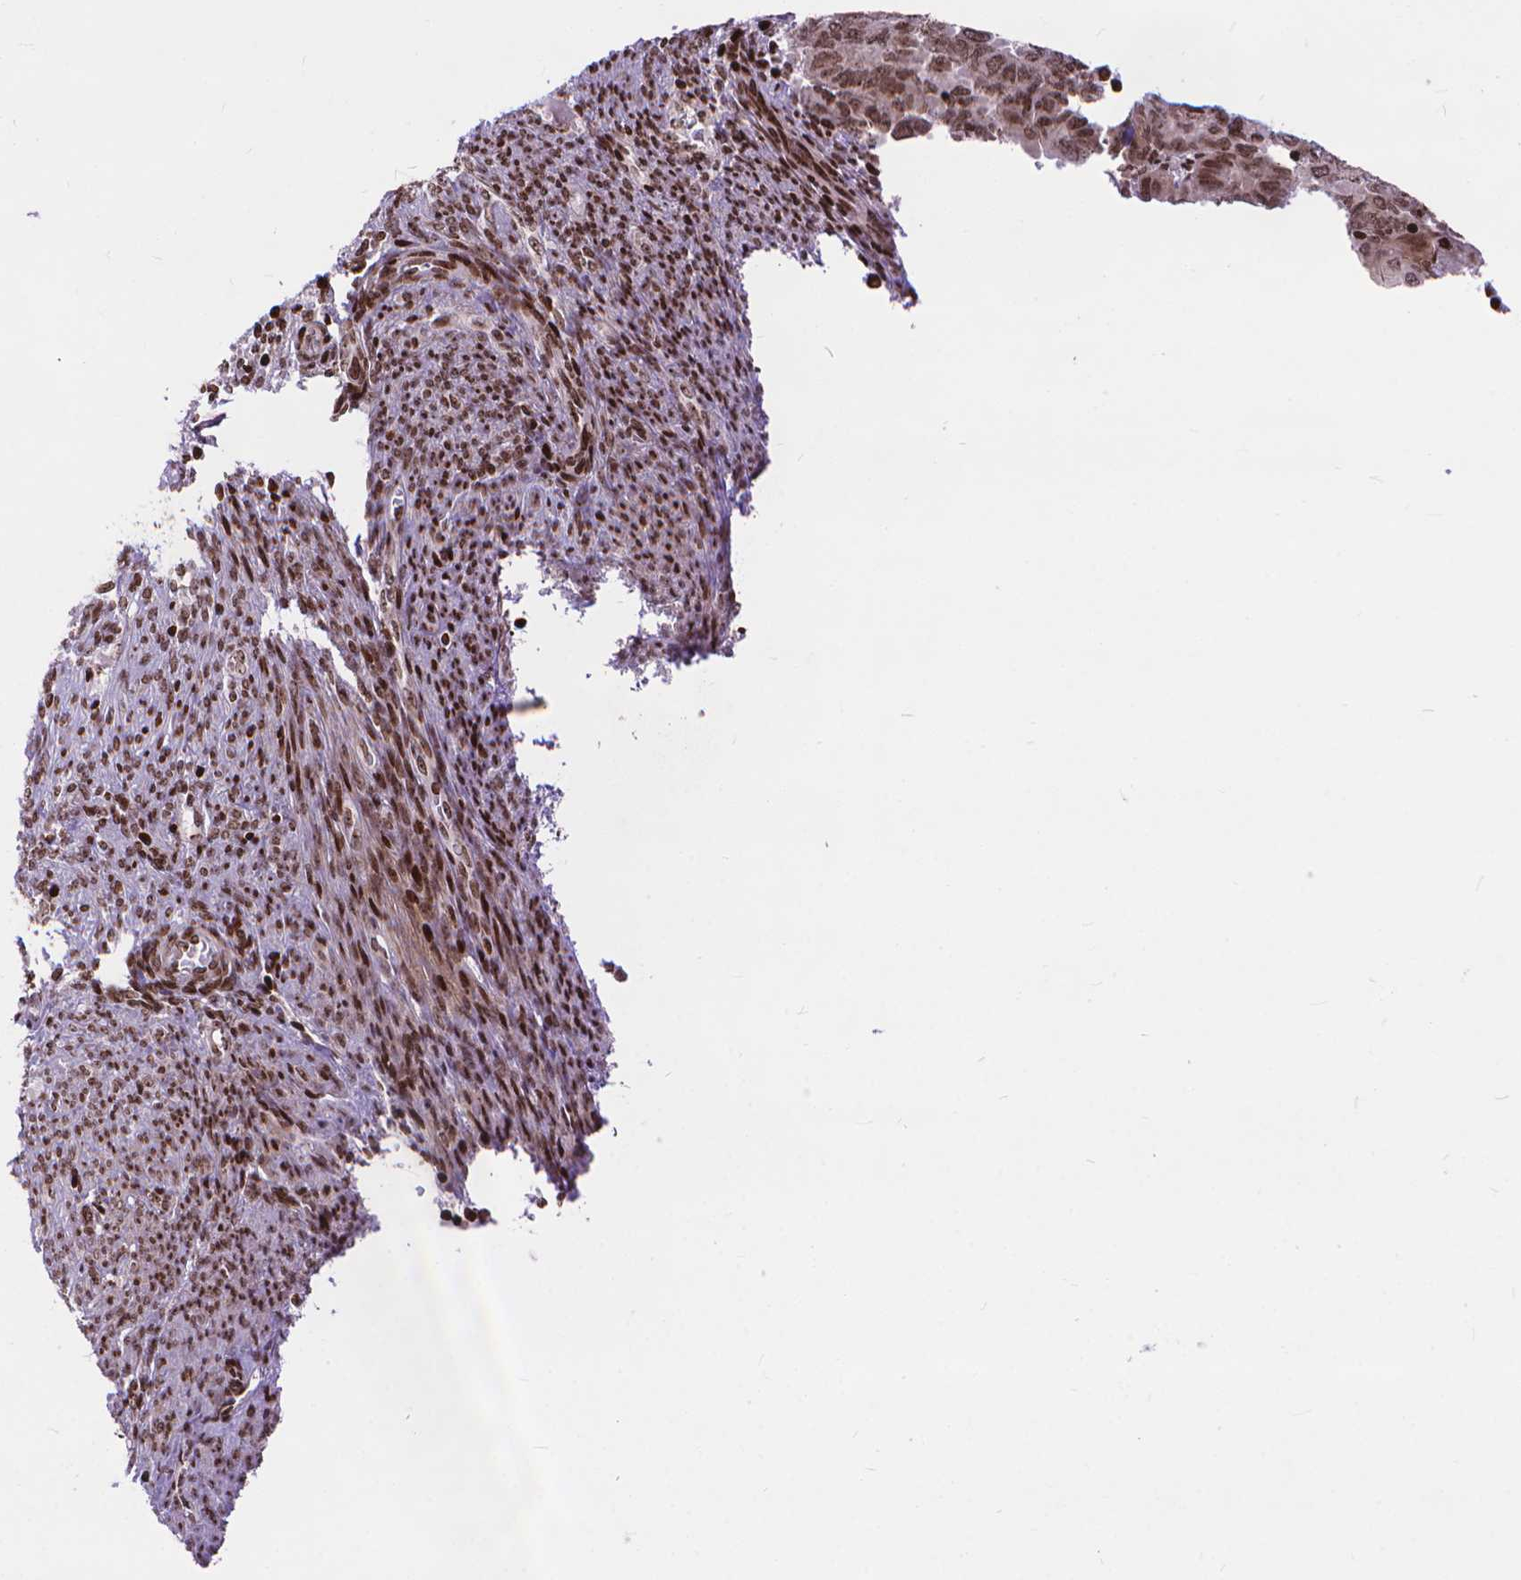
{"staining": {"intensity": "moderate", "quantity": ">75%", "location": "nuclear"}, "tissue": "endometrial cancer", "cell_type": "Tumor cells", "image_type": "cancer", "snomed": [{"axis": "morphology", "description": "Adenocarcinoma, NOS"}, {"axis": "topography", "description": "Endometrium"}], "caption": "Immunohistochemical staining of endometrial cancer (adenocarcinoma) displays medium levels of moderate nuclear expression in about >75% of tumor cells. Using DAB (brown) and hematoxylin (blue) stains, captured at high magnification using brightfield microscopy.", "gene": "AMER1", "patient": {"sex": "female", "age": 79}}